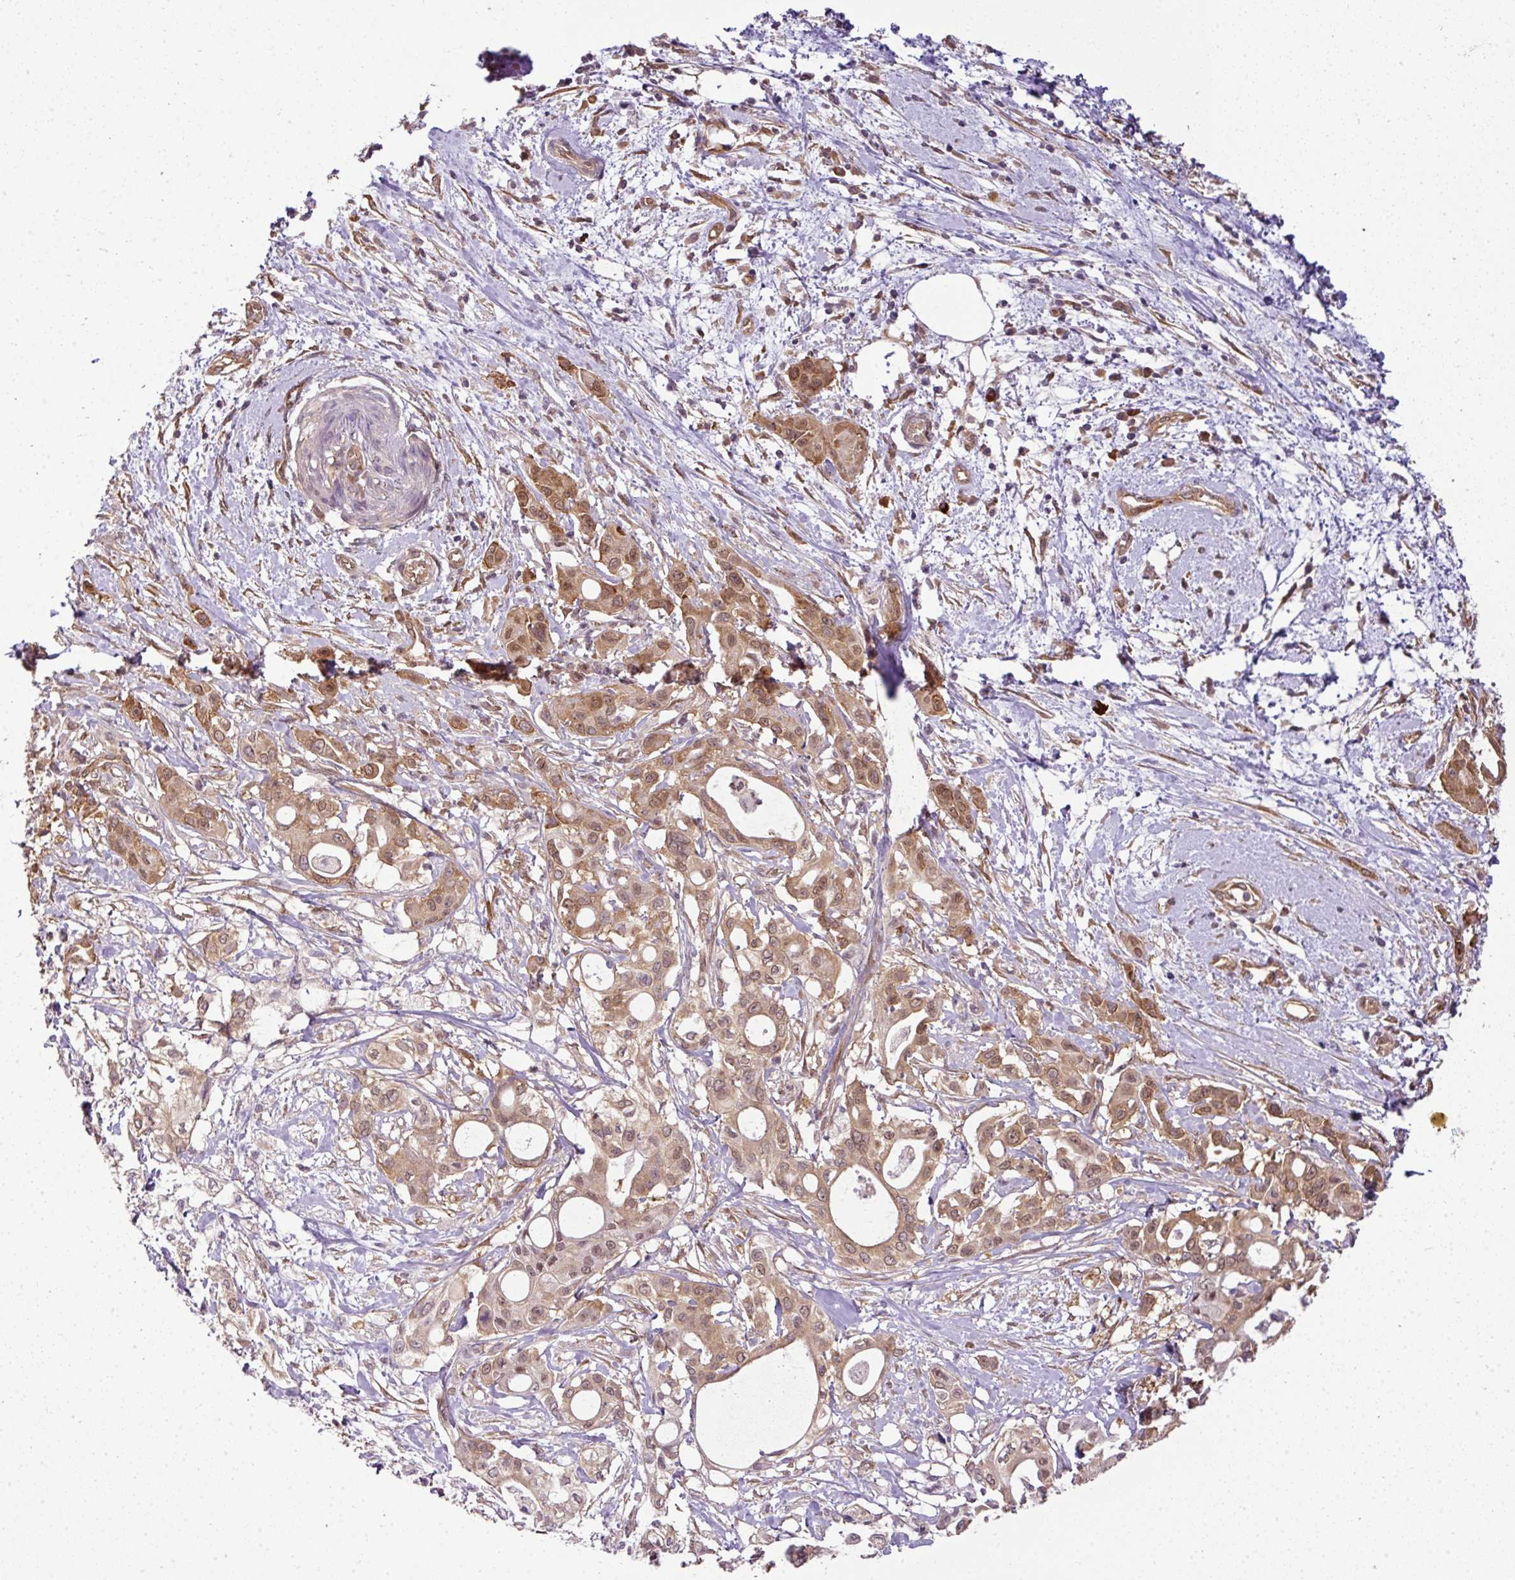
{"staining": {"intensity": "moderate", "quantity": ">75%", "location": "cytoplasmic/membranous,nuclear"}, "tissue": "pancreatic cancer", "cell_type": "Tumor cells", "image_type": "cancer", "snomed": [{"axis": "morphology", "description": "Adenocarcinoma, NOS"}, {"axis": "topography", "description": "Pancreas"}], "caption": "Protein expression analysis of human pancreatic adenocarcinoma reveals moderate cytoplasmic/membranous and nuclear positivity in approximately >75% of tumor cells. (Brightfield microscopy of DAB IHC at high magnification).", "gene": "RBM4B", "patient": {"sex": "female", "age": 68}}